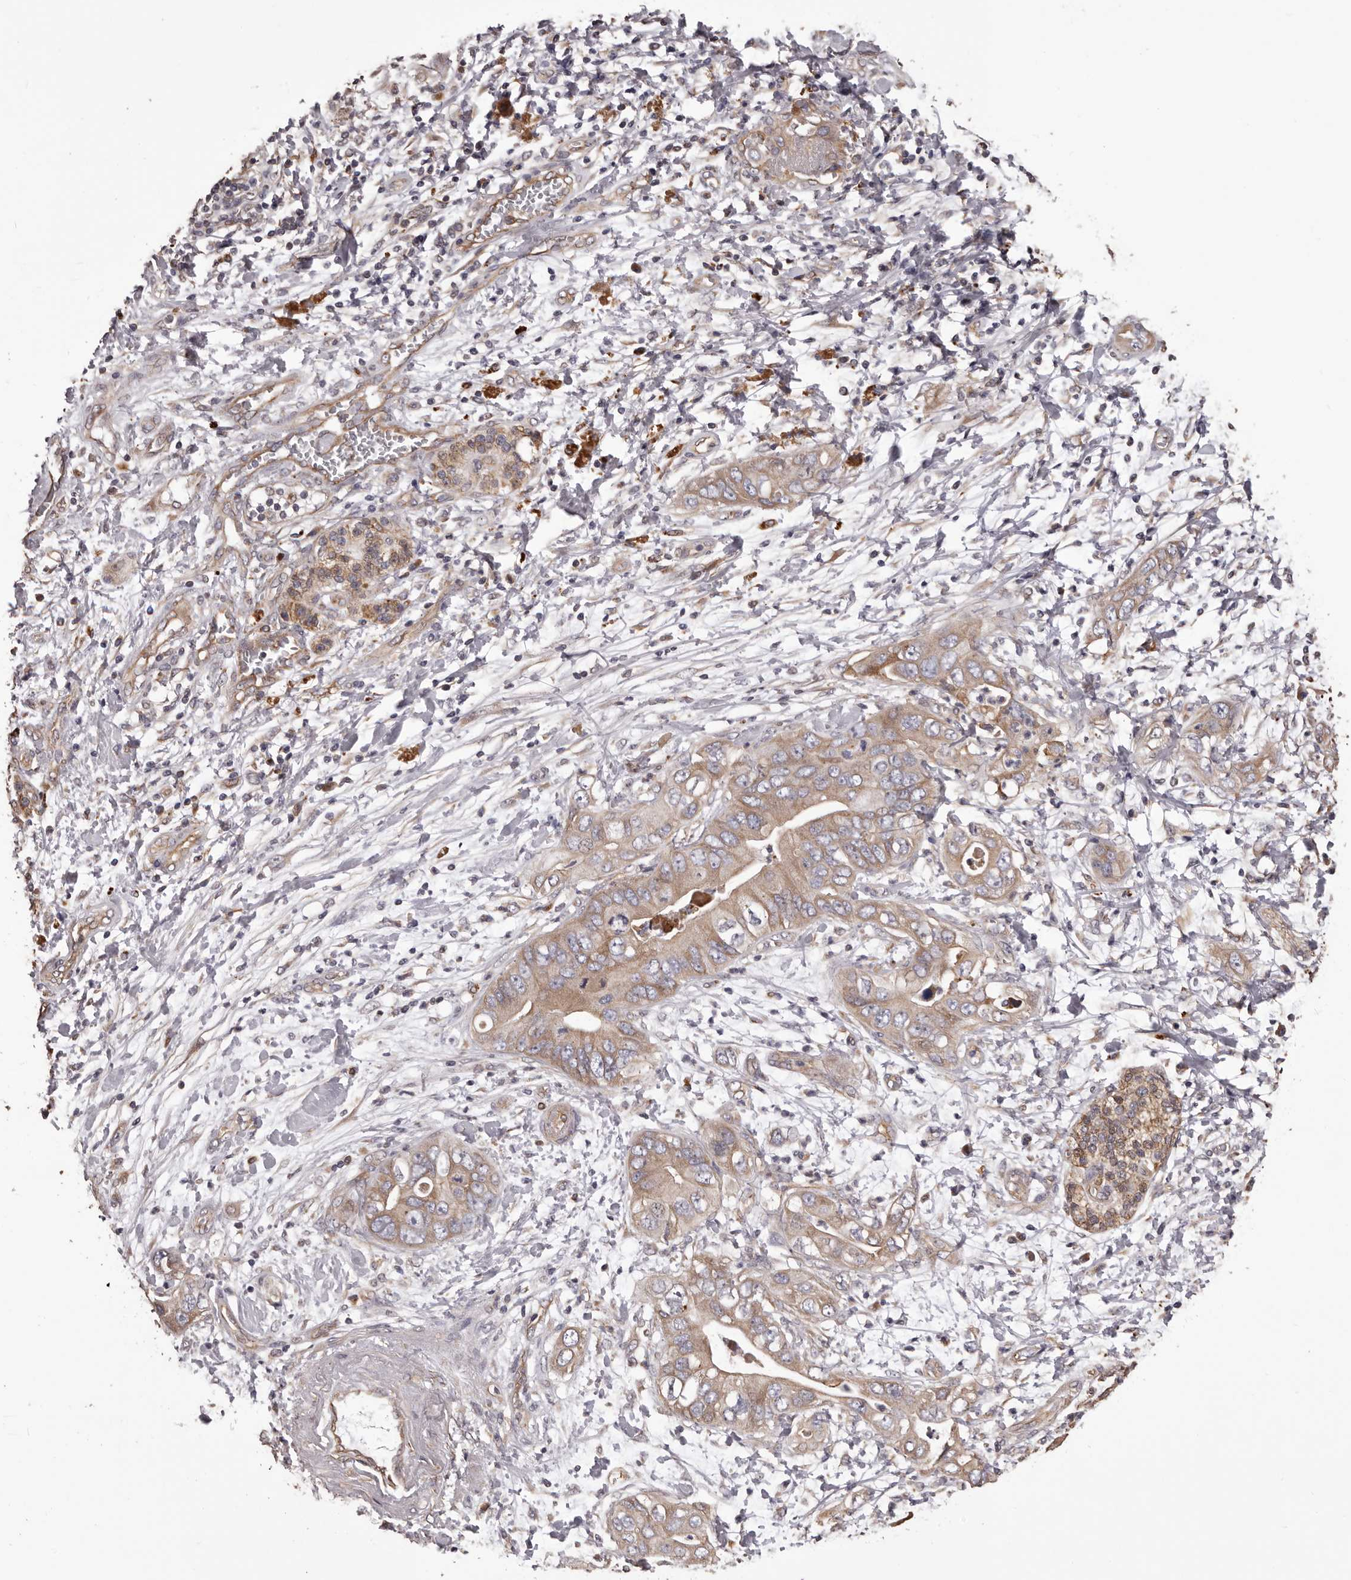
{"staining": {"intensity": "weak", "quantity": ">75%", "location": "cytoplasmic/membranous"}, "tissue": "pancreatic cancer", "cell_type": "Tumor cells", "image_type": "cancer", "snomed": [{"axis": "morphology", "description": "Adenocarcinoma, NOS"}, {"axis": "topography", "description": "Pancreas"}], "caption": "A low amount of weak cytoplasmic/membranous positivity is identified in about >75% of tumor cells in pancreatic adenocarcinoma tissue.", "gene": "CEP104", "patient": {"sex": "female", "age": 78}}